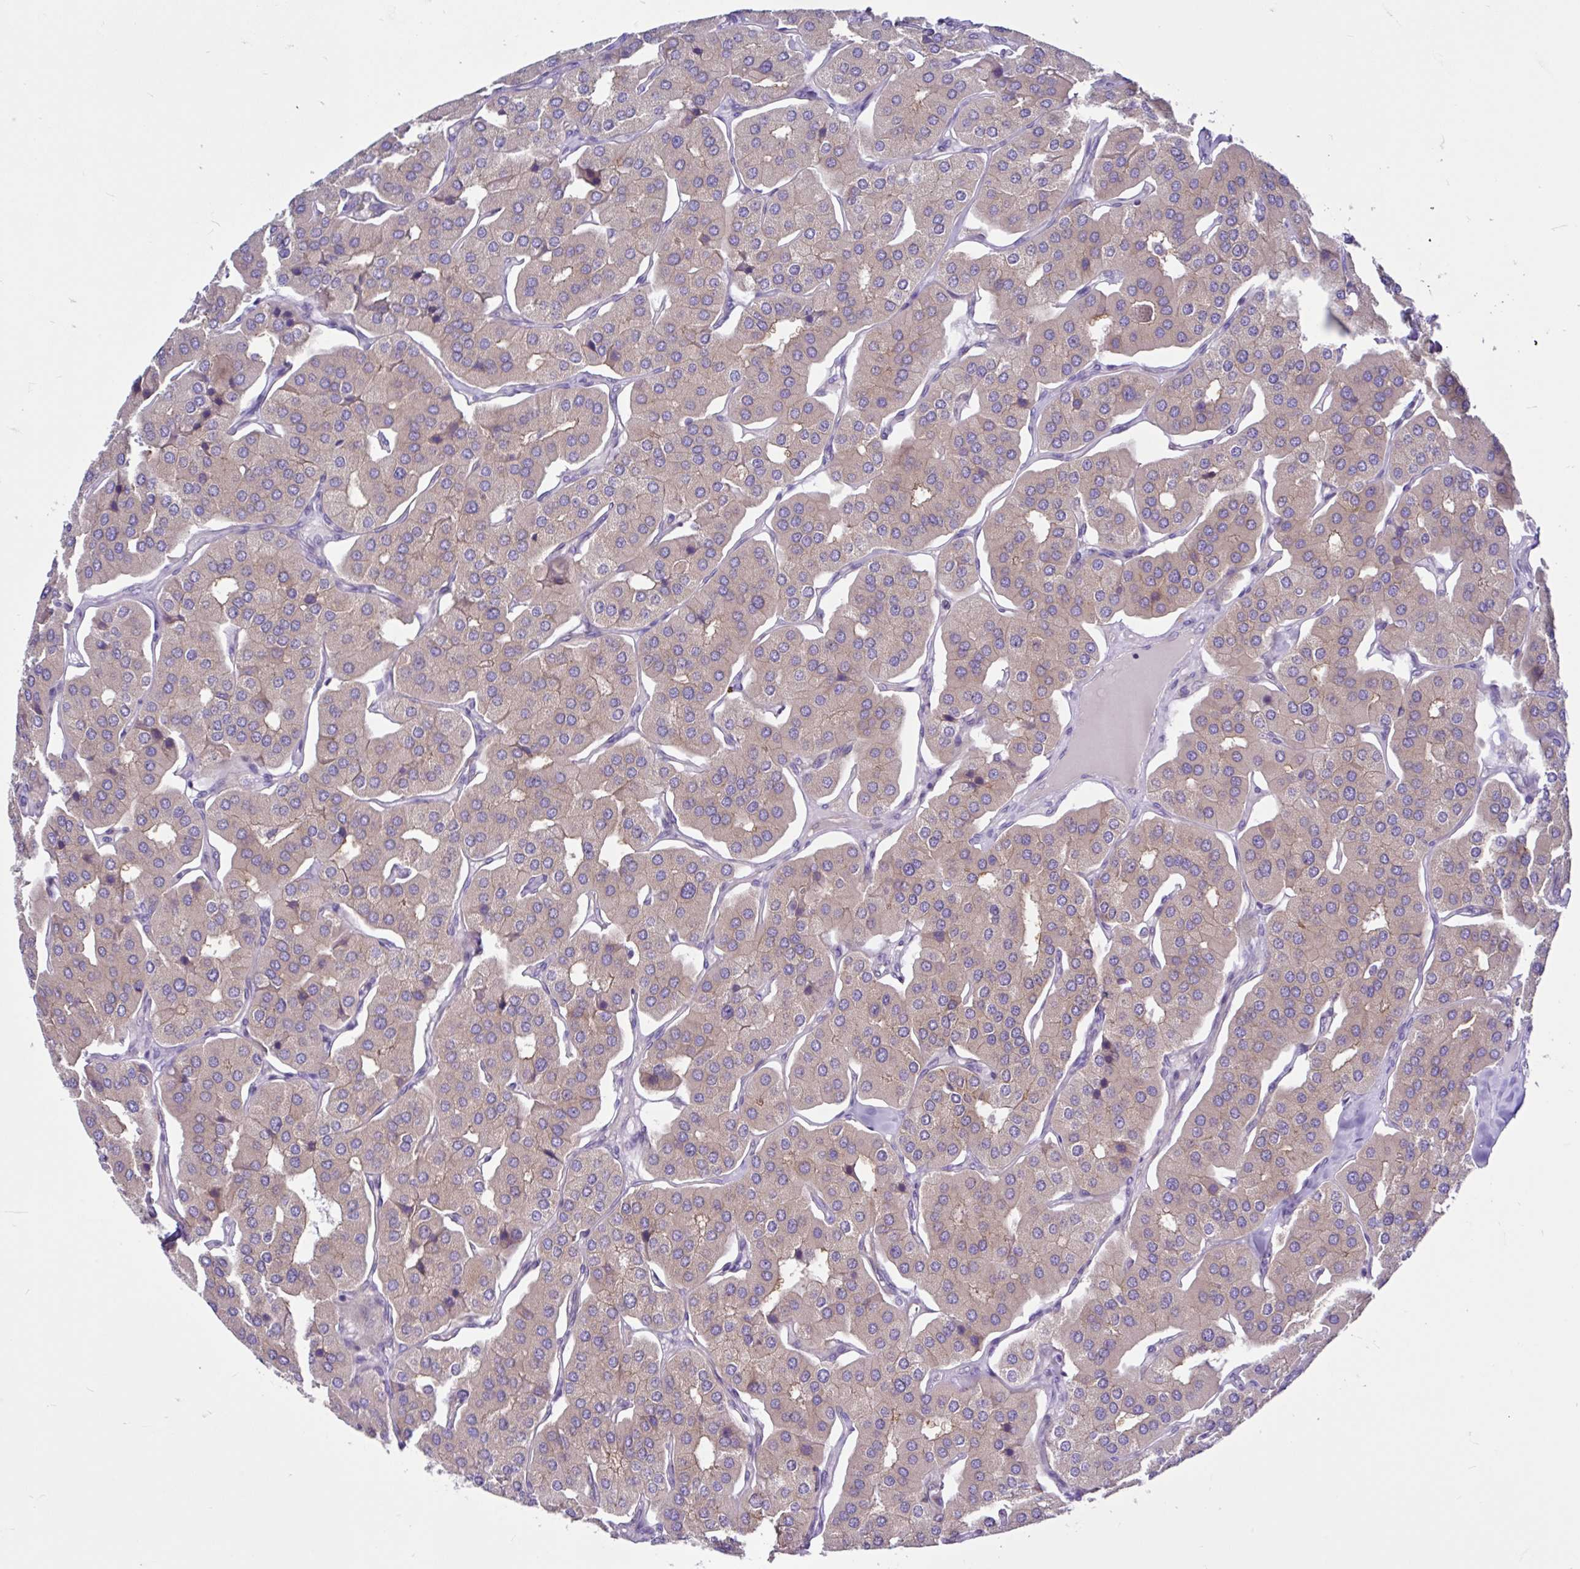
{"staining": {"intensity": "weak", "quantity": "25%-75%", "location": "cytoplasmic/membranous"}, "tissue": "parathyroid gland", "cell_type": "Glandular cells", "image_type": "normal", "snomed": [{"axis": "morphology", "description": "Normal tissue, NOS"}, {"axis": "morphology", "description": "Adenoma, NOS"}, {"axis": "topography", "description": "Parathyroid gland"}], "caption": "Human parathyroid gland stained for a protein (brown) displays weak cytoplasmic/membranous positive staining in approximately 25%-75% of glandular cells.", "gene": "LARS1", "patient": {"sex": "female", "age": 86}}